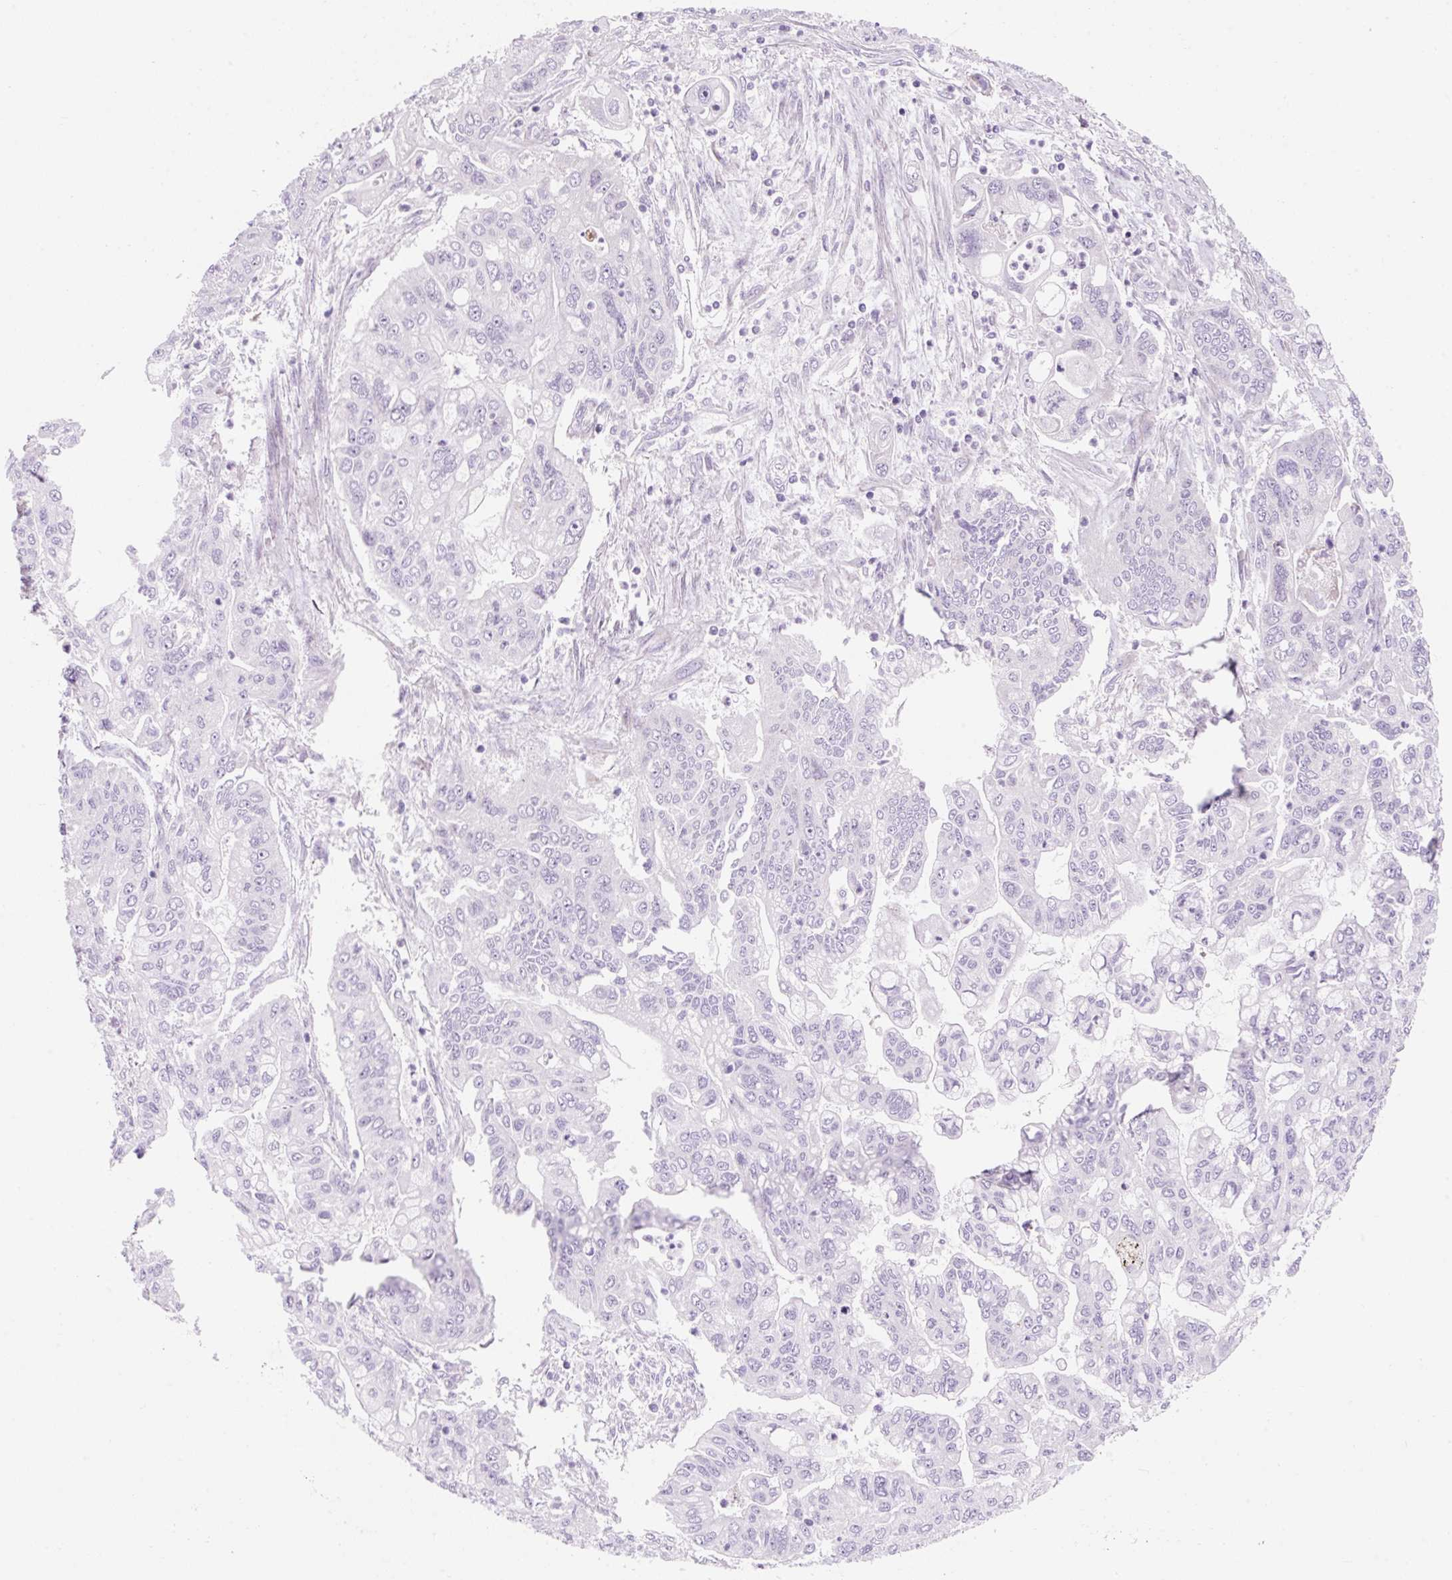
{"staining": {"intensity": "negative", "quantity": "none", "location": "none"}, "tissue": "pancreatic cancer", "cell_type": "Tumor cells", "image_type": "cancer", "snomed": [{"axis": "morphology", "description": "Adenocarcinoma, NOS"}, {"axis": "topography", "description": "Pancreas"}], "caption": "An IHC micrograph of pancreatic cancer (adenocarcinoma) is shown. There is no staining in tumor cells of pancreatic cancer (adenocarcinoma).", "gene": "ZNF121", "patient": {"sex": "male", "age": 62}}